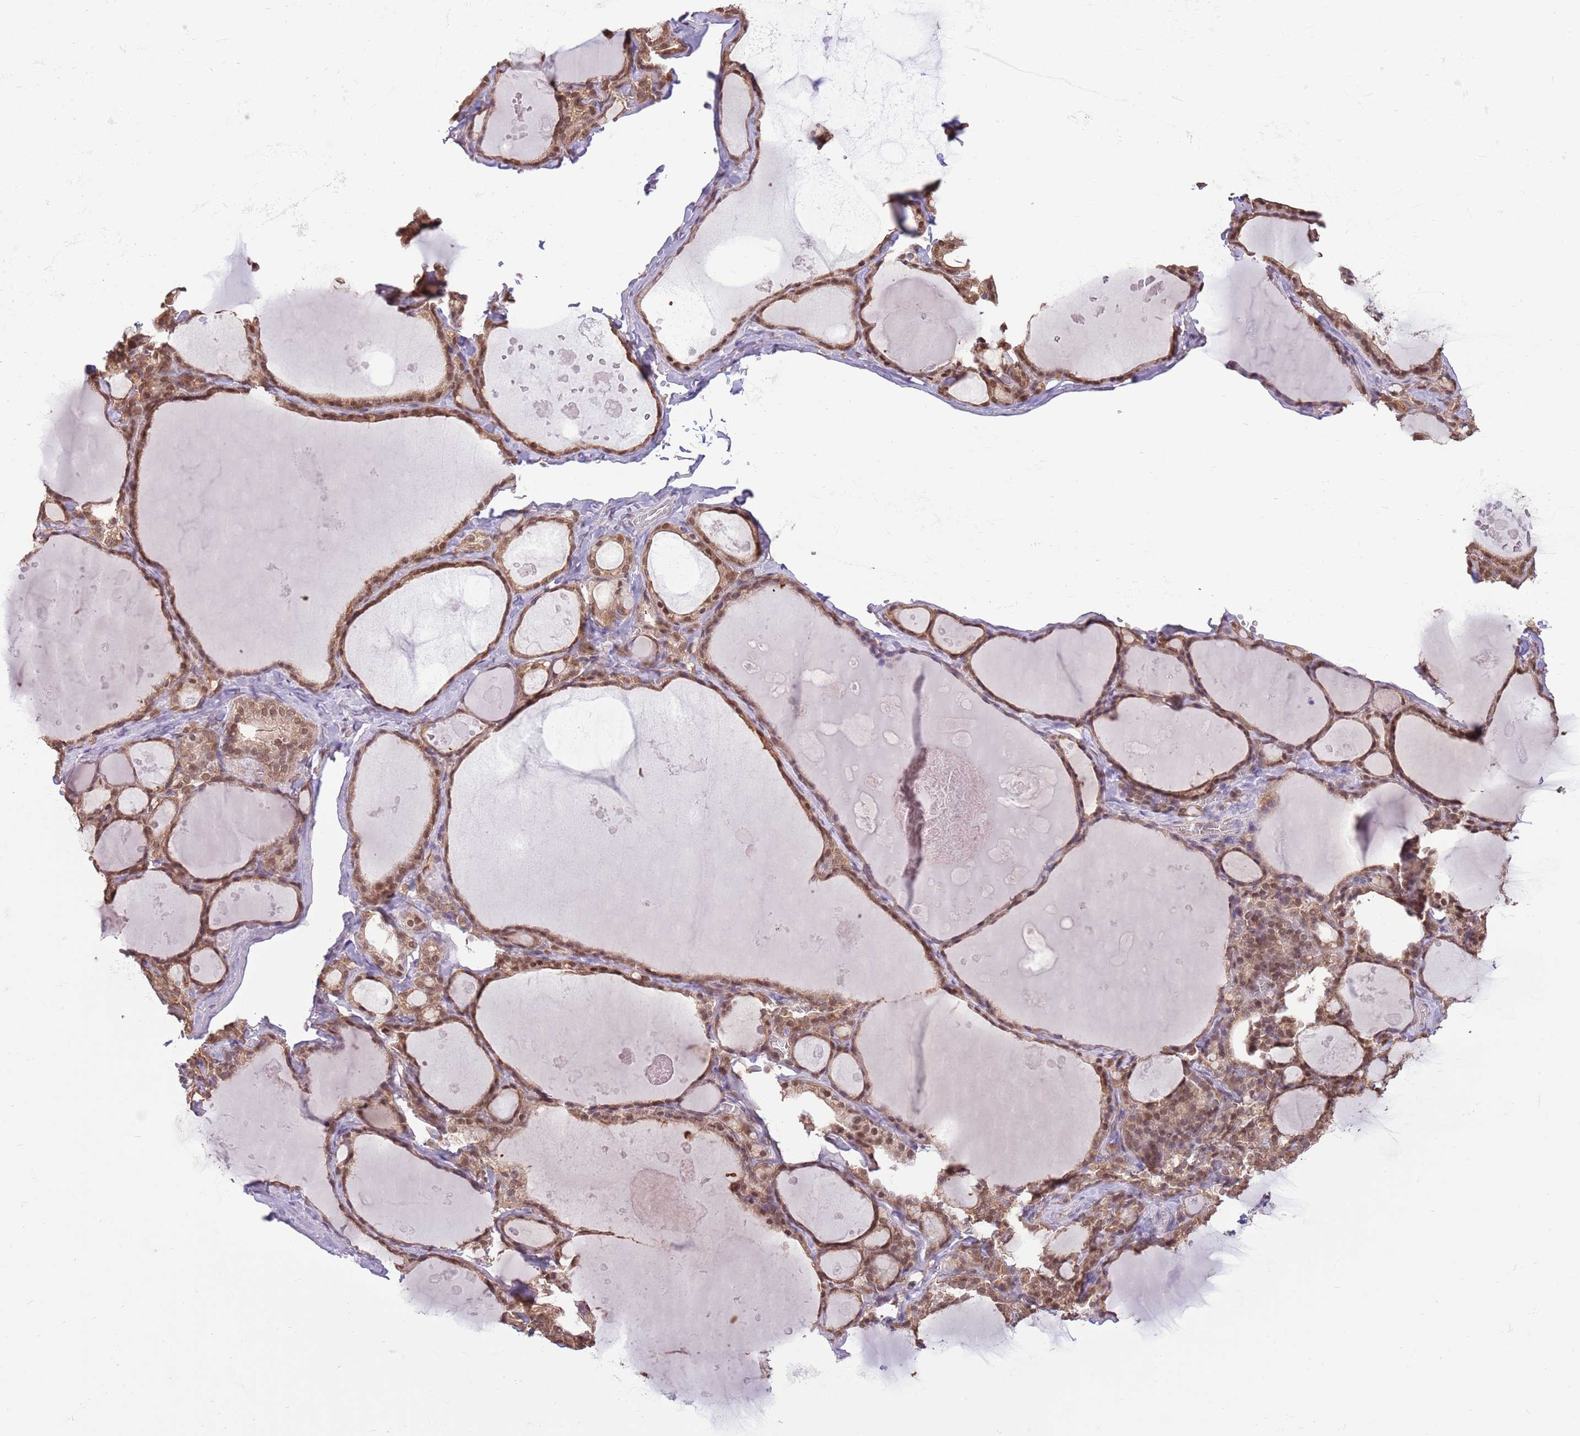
{"staining": {"intensity": "moderate", "quantity": ">75%", "location": "cytoplasmic/membranous,nuclear"}, "tissue": "thyroid gland", "cell_type": "Glandular cells", "image_type": "normal", "snomed": [{"axis": "morphology", "description": "Normal tissue, NOS"}, {"axis": "topography", "description": "Thyroid gland"}], "caption": "Normal thyroid gland exhibits moderate cytoplasmic/membranous,nuclear staining in approximately >75% of glandular cells, visualized by immunohistochemistry.", "gene": "NSFL1C", "patient": {"sex": "male", "age": 56}}